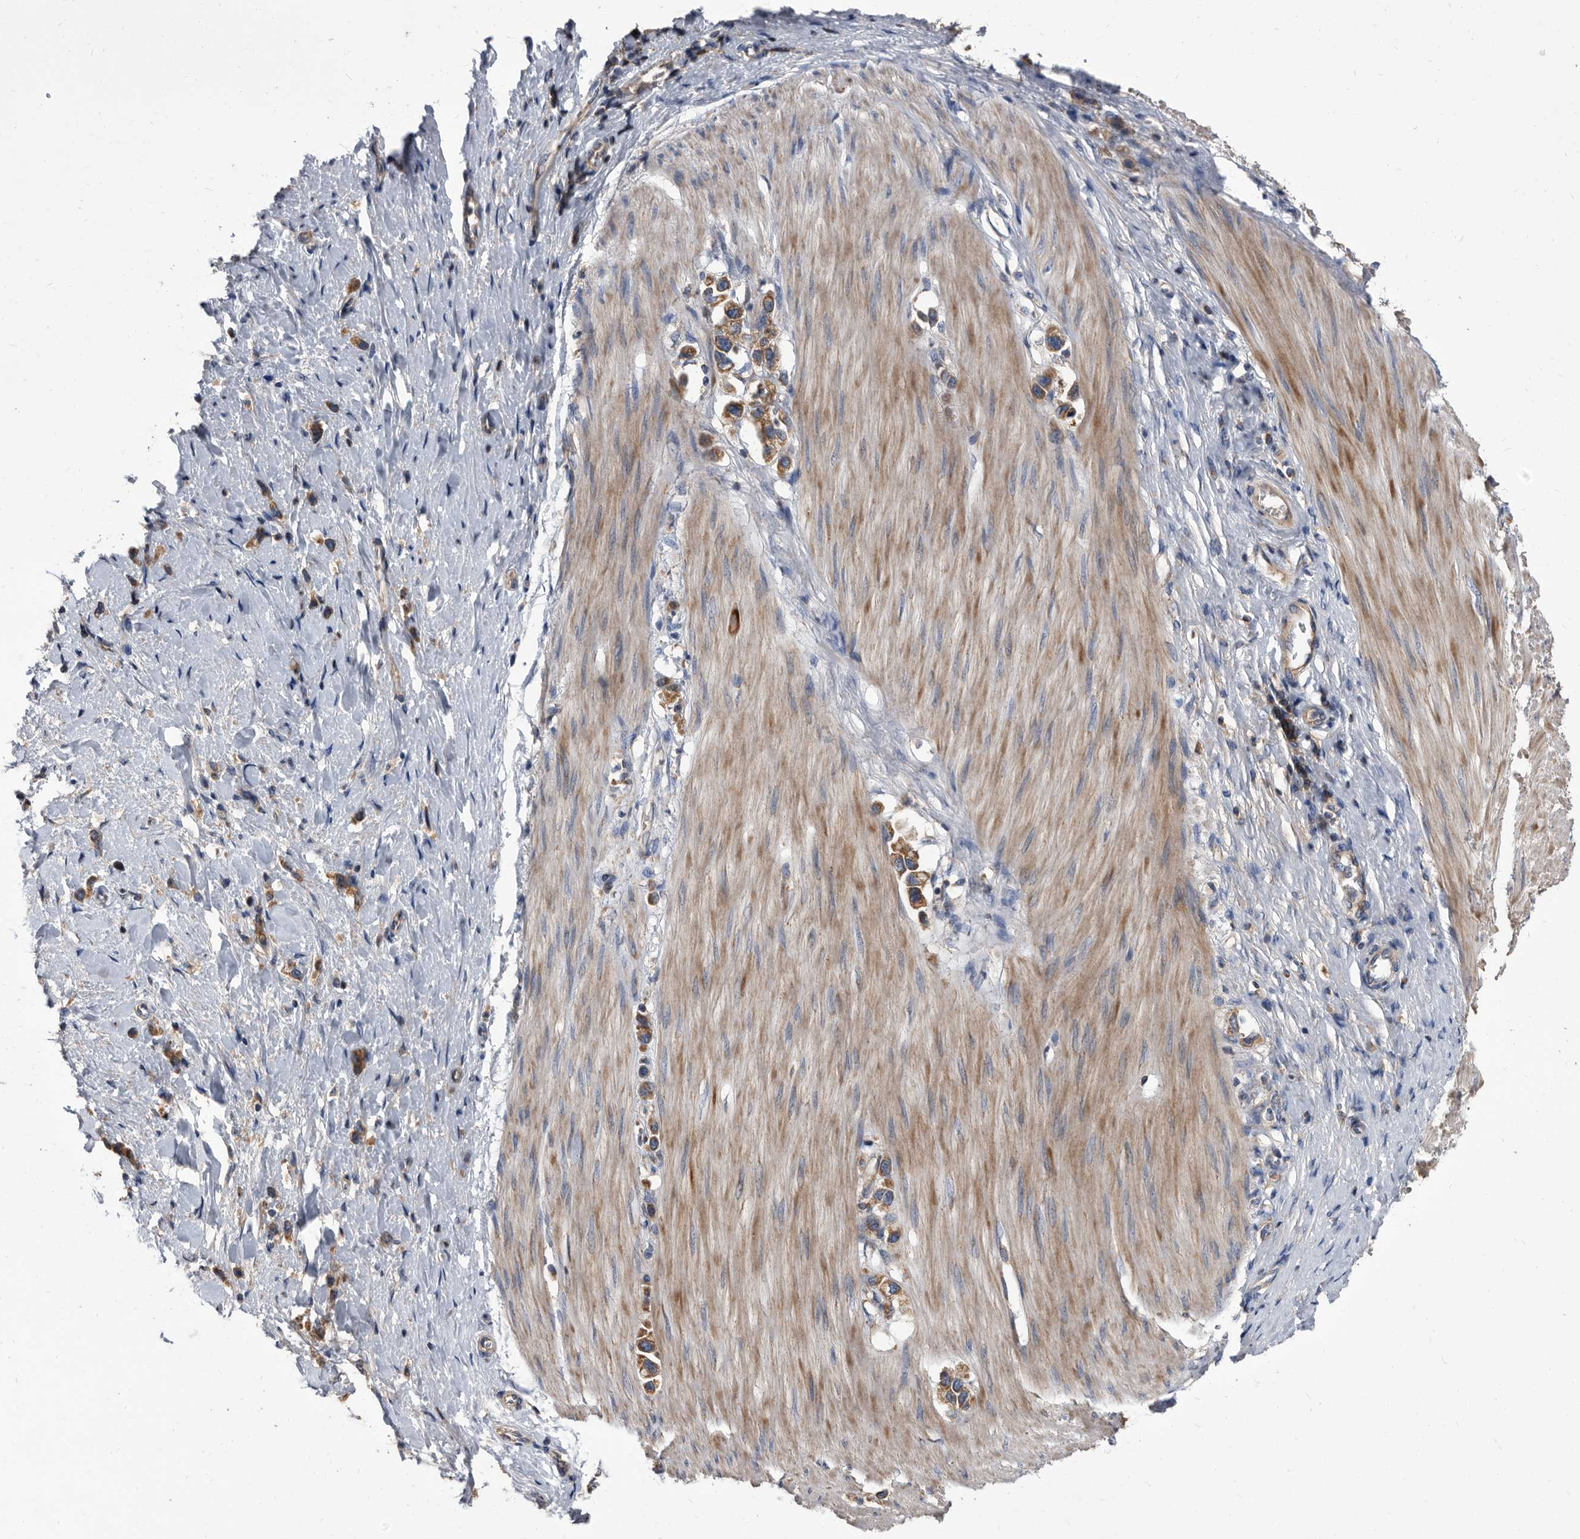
{"staining": {"intensity": "moderate", "quantity": ">75%", "location": "cytoplasmic/membranous"}, "tissue": "stomach cancer", "cell_type": "Tumor cells", "image_type": "cancer", "snomed": [{"axis": "morphology", "description": "Adenocarcinoma, NOS"}, {"axis": "topography", "description": "Stomach"}], "caption": "Immunohistochemical staining of human stomach cancer reveals medium levels of moderate cytoplasmic/membranous protein positivity in approximately >75% of tumor cells.", "gene": "DTNBP1", "patient": {"sex": "female", "age": 65}}